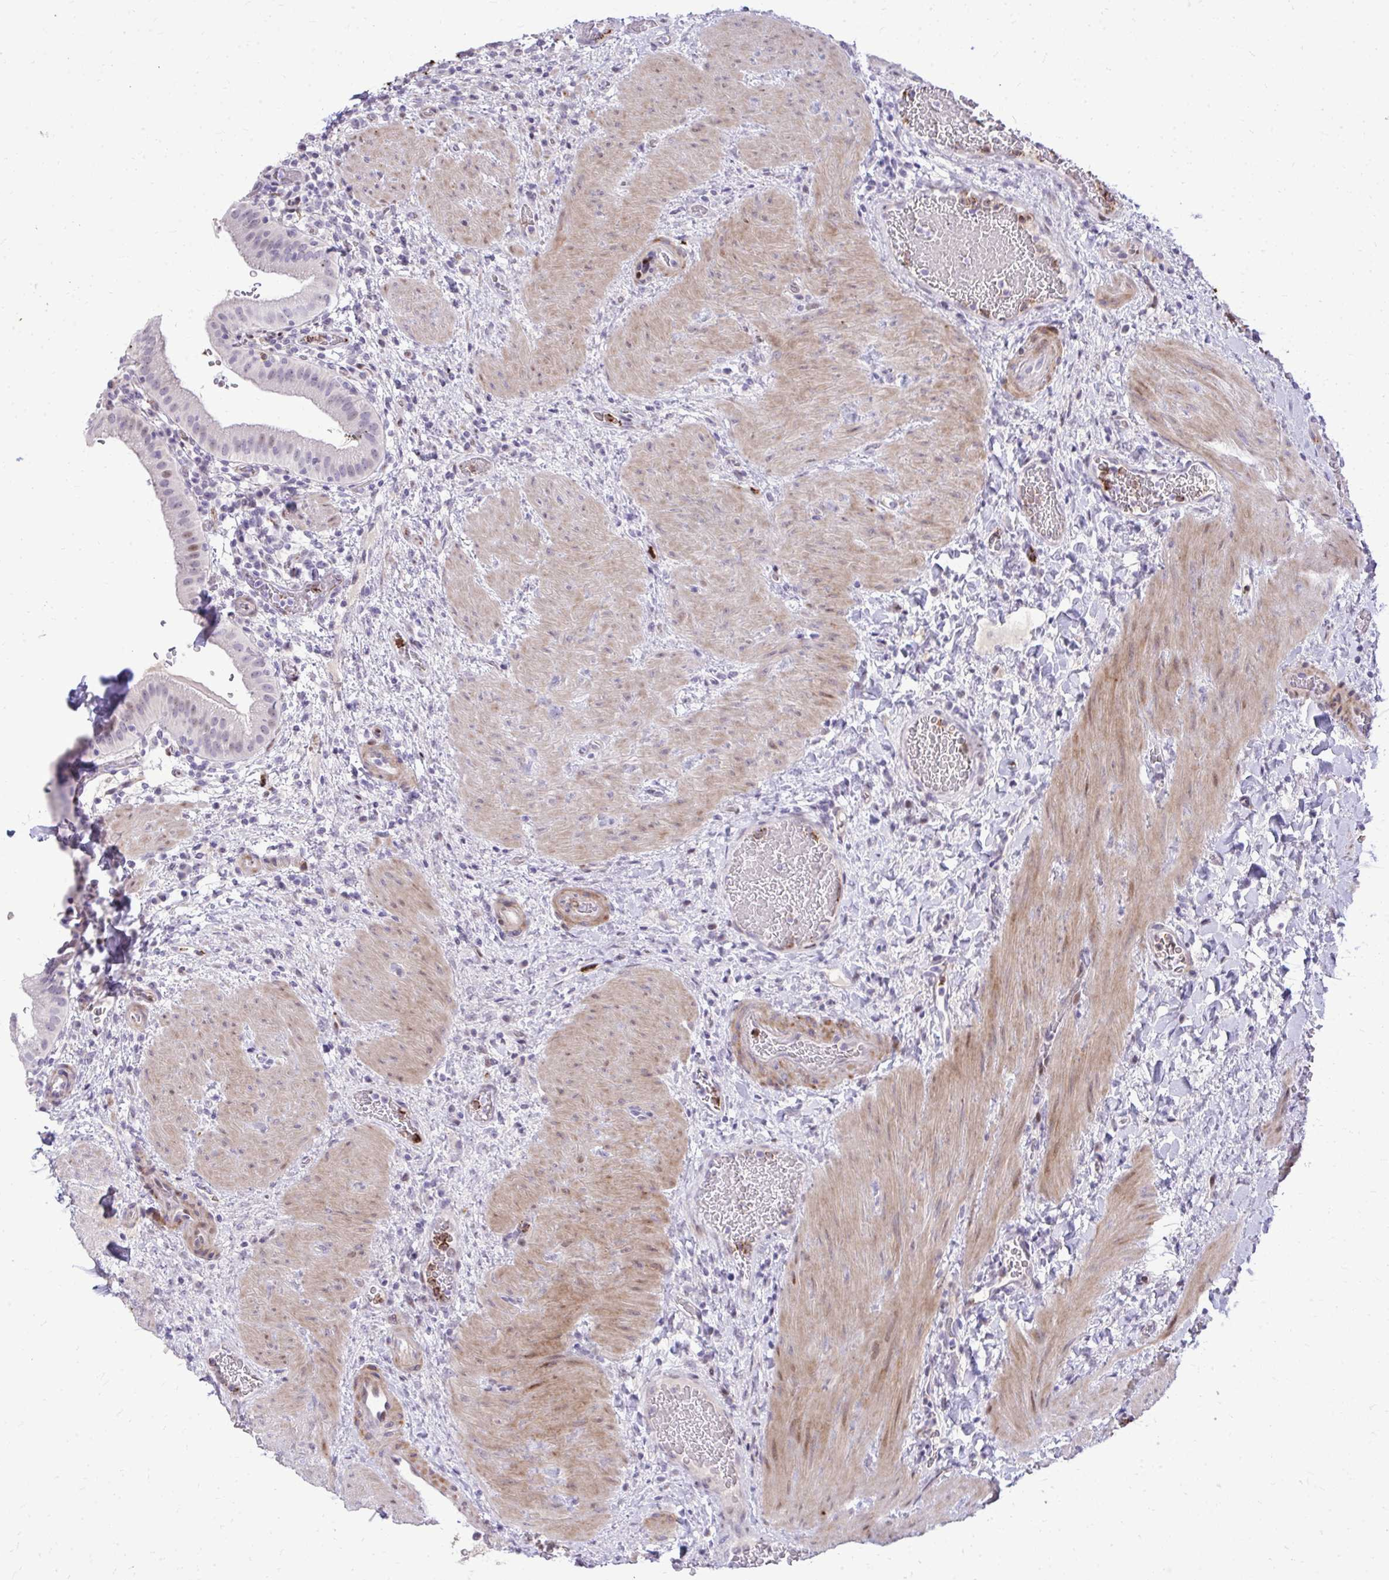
{"staining": {"intensity": "weak", "quantity": "<25%", "location": "nuclear"}, "tissue": "gallbladder", "cell_type": "Glandular cells", "image_type": "normal", "snomed": [{"axis": "morphology", "description": "Normal tissue, NOS"}, {"axis": "topography", "description": "Gallbladder"}], "caption": "High magnification brightfield microscopy of unremarkable gallbladder stained with DAB (brown) and counterstained with hematoxylin (blue): glandular cells show no significant expression. Brightfield microscopy of IHC stained with DAB (brown) and hematoxylin (blue), captured at high magnification.", "gene": "DLX4", "patient": {"sex": "male", "age": 26}}